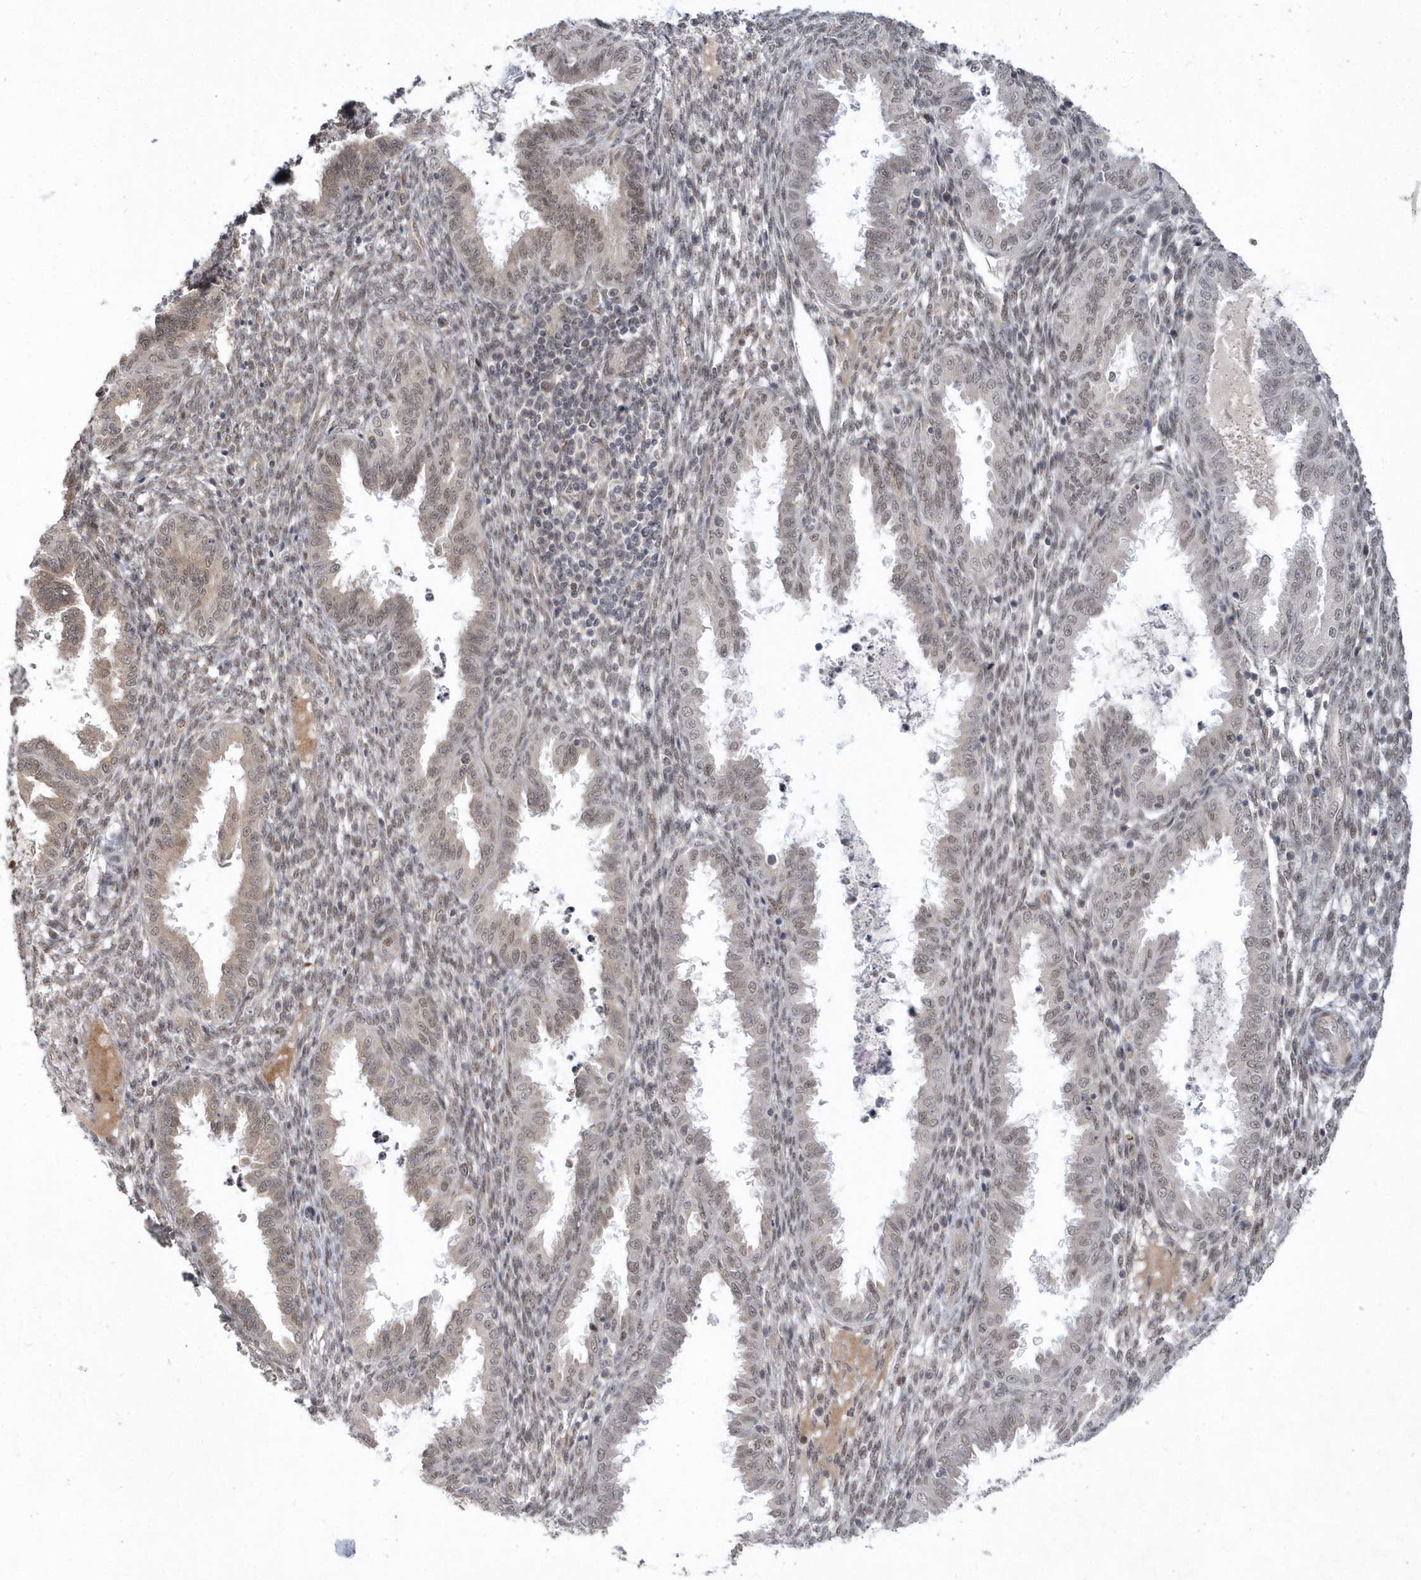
{"staining": {"intensity": "weak", "quantity": "25%-75%", "location": "nuclear"}, "tissue": "endometrium", "cell_type": "Cells in endometrial stroma", "image_type": "normal", "snomed": [{"axis": "morphology", "description": "Normal tissue, NOS"}, {"axis": "topography", "description": "Endometrium"}], "caption": "Cells in endometrial stroma exhibit weak nuclear staining in approximately 25%-75% of cells in normal endometrium. The staining is performed using DAB brown chromogen to label protein expression. The nuclei are counter-stained blue using hematoxylin.", "gene": "MXI1", "patient": {"sex": "female", "age": 33}}